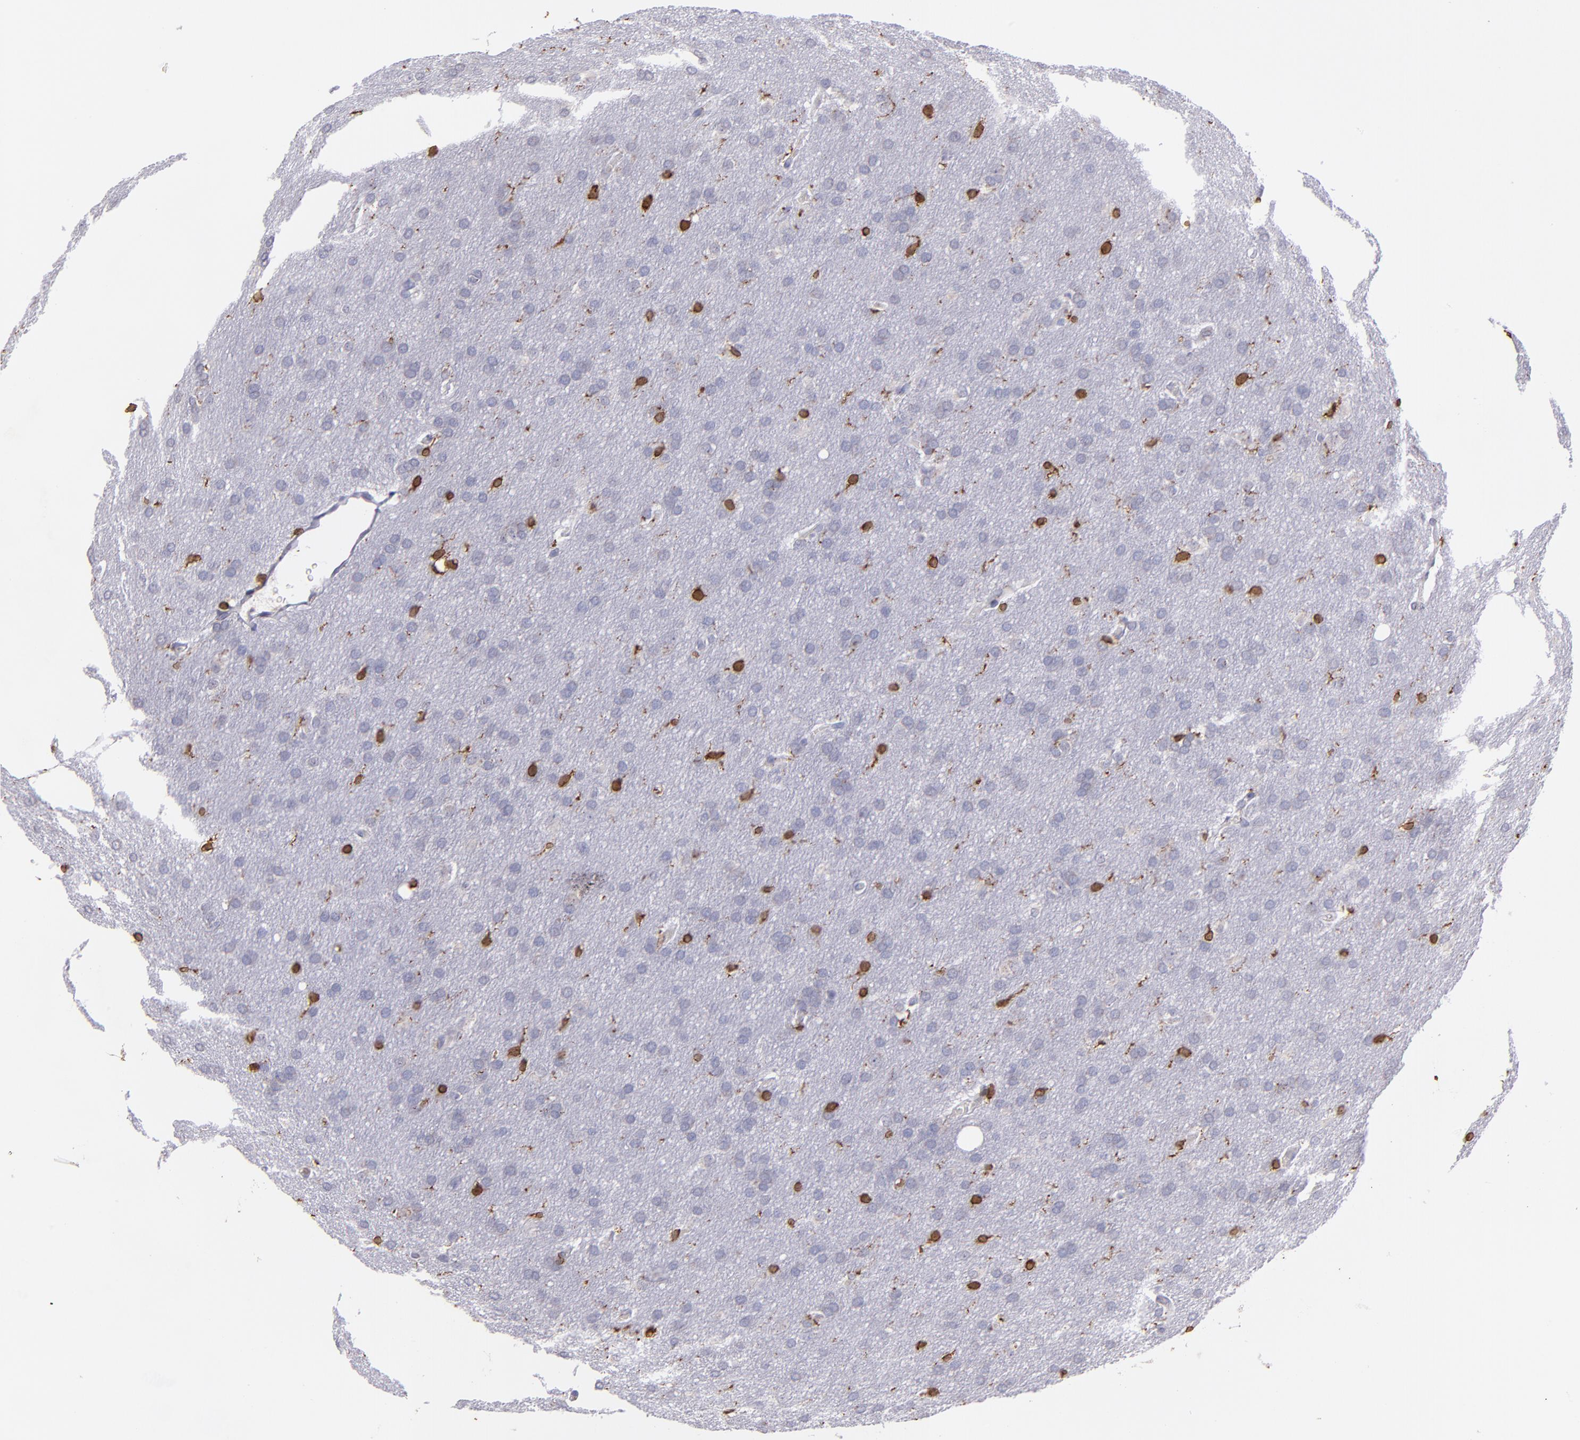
{"staining": {"intensity": "strong", "quantity": "<25%", "location": "cytoplasmic/membranous,nuclear"}, "tissue": "glioma", "cell_type": "Tumor cells", "image_type": "cancer", "snomed": [{"axis": "morphology", "description": "Glioma, malignant, Low grade"}, {"axis": "topography", "description": "Brain"}], "caption": "Approximately <25% of tumor cells in glioma display strong cytoplasmic/membranous and nuclear protein staining as visualized by brown immunohistochemical staining.", "gene": "PTGS1", "patient": {"sex": "female", "age": 32}}